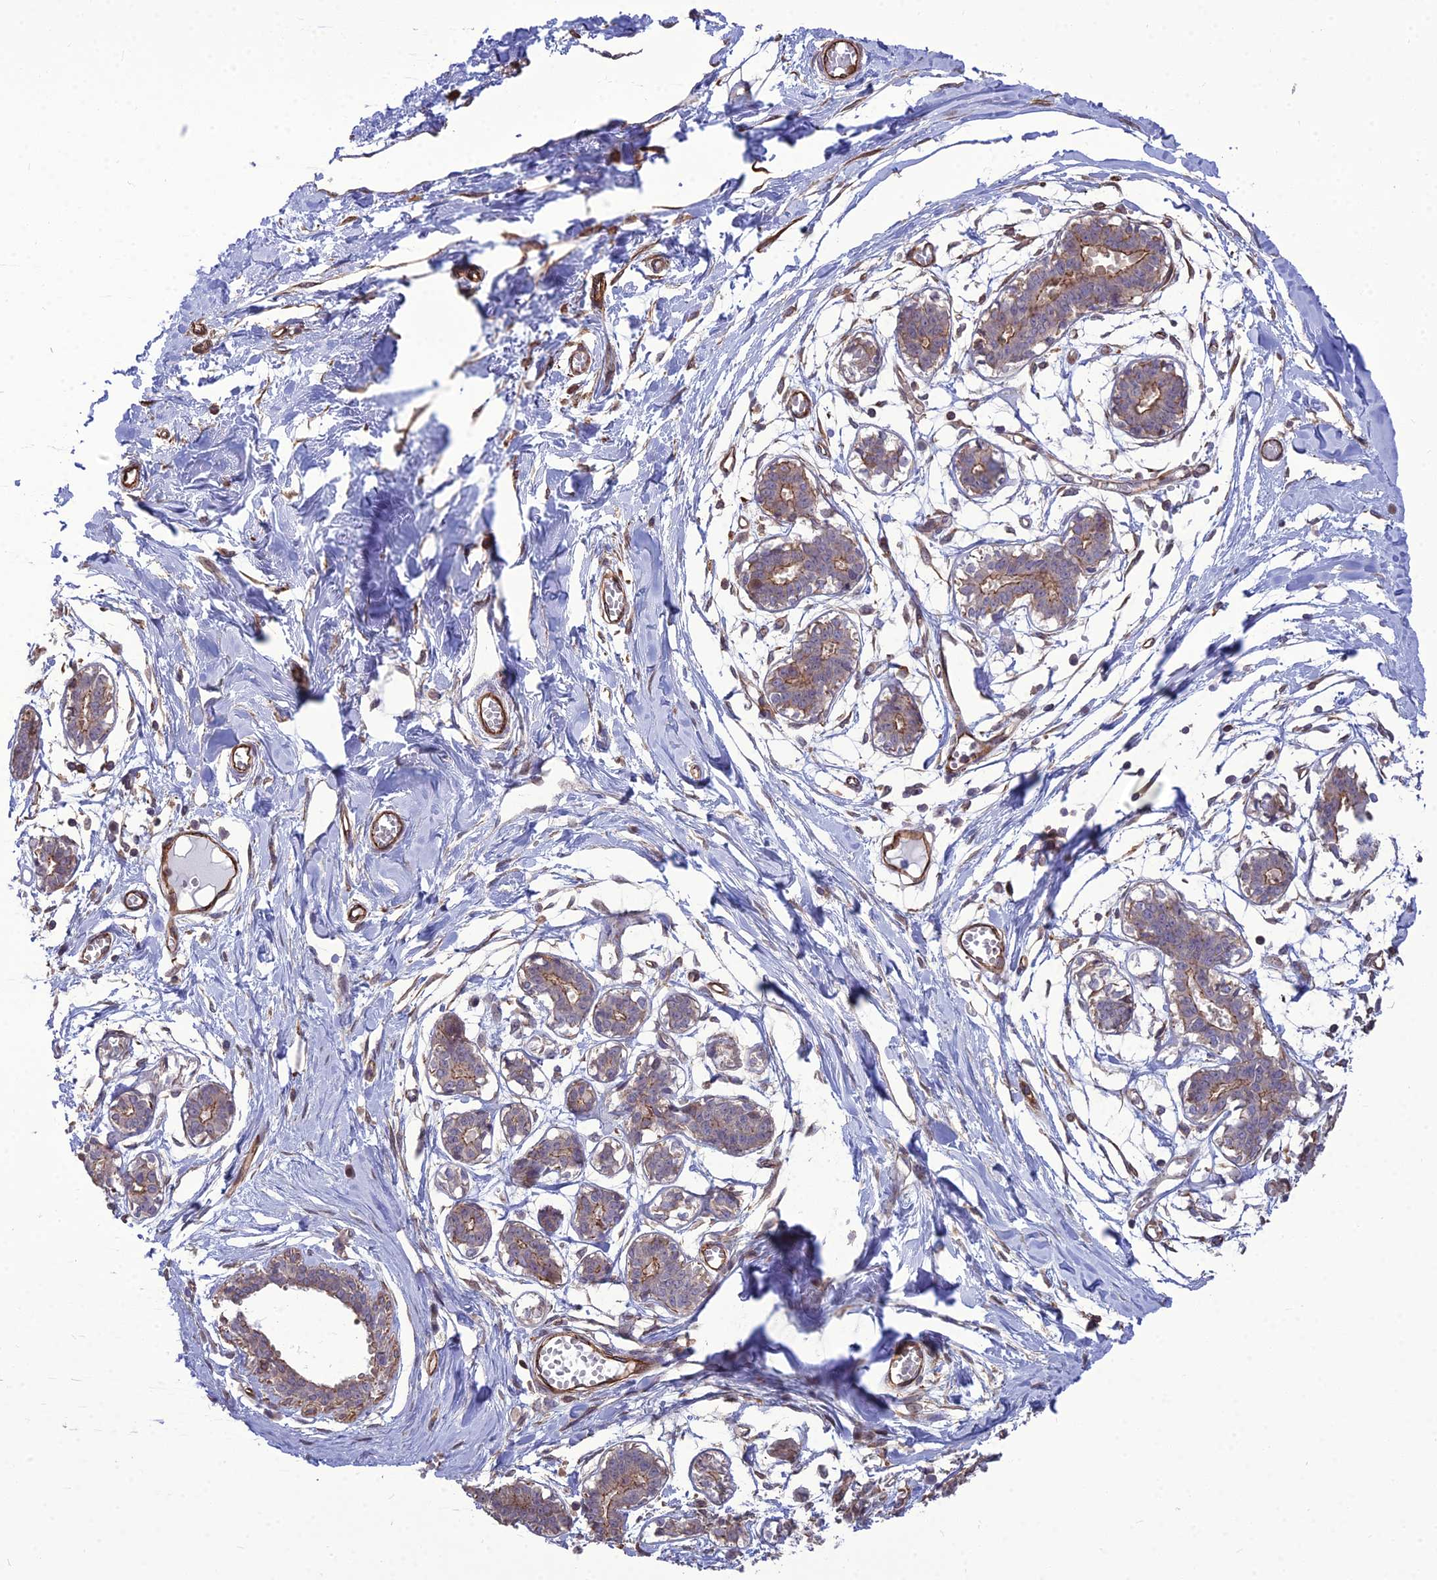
{"staining": {"intensity": "negative", "quantity": "none", "location": "none"}, "tissue": "breast", "cell_type": "Adipocytes", "image_type": "normal", "snomed": [{"axis": "morphology", "description": "Normal tissue, NOS"}, {"axis": "topography", "description": "Breast"}], "caption": "An immunohistochemistry (IHC) histopathology image of normal breast is shown. There is no staining in adipocytes of breast. (DAB (3,3'-diaminobenzidine) IHC visualized using brightfield microscopy, high magnification).", "gene": "TSPYL2", "patient": {"sex": "female", "age": 27}}